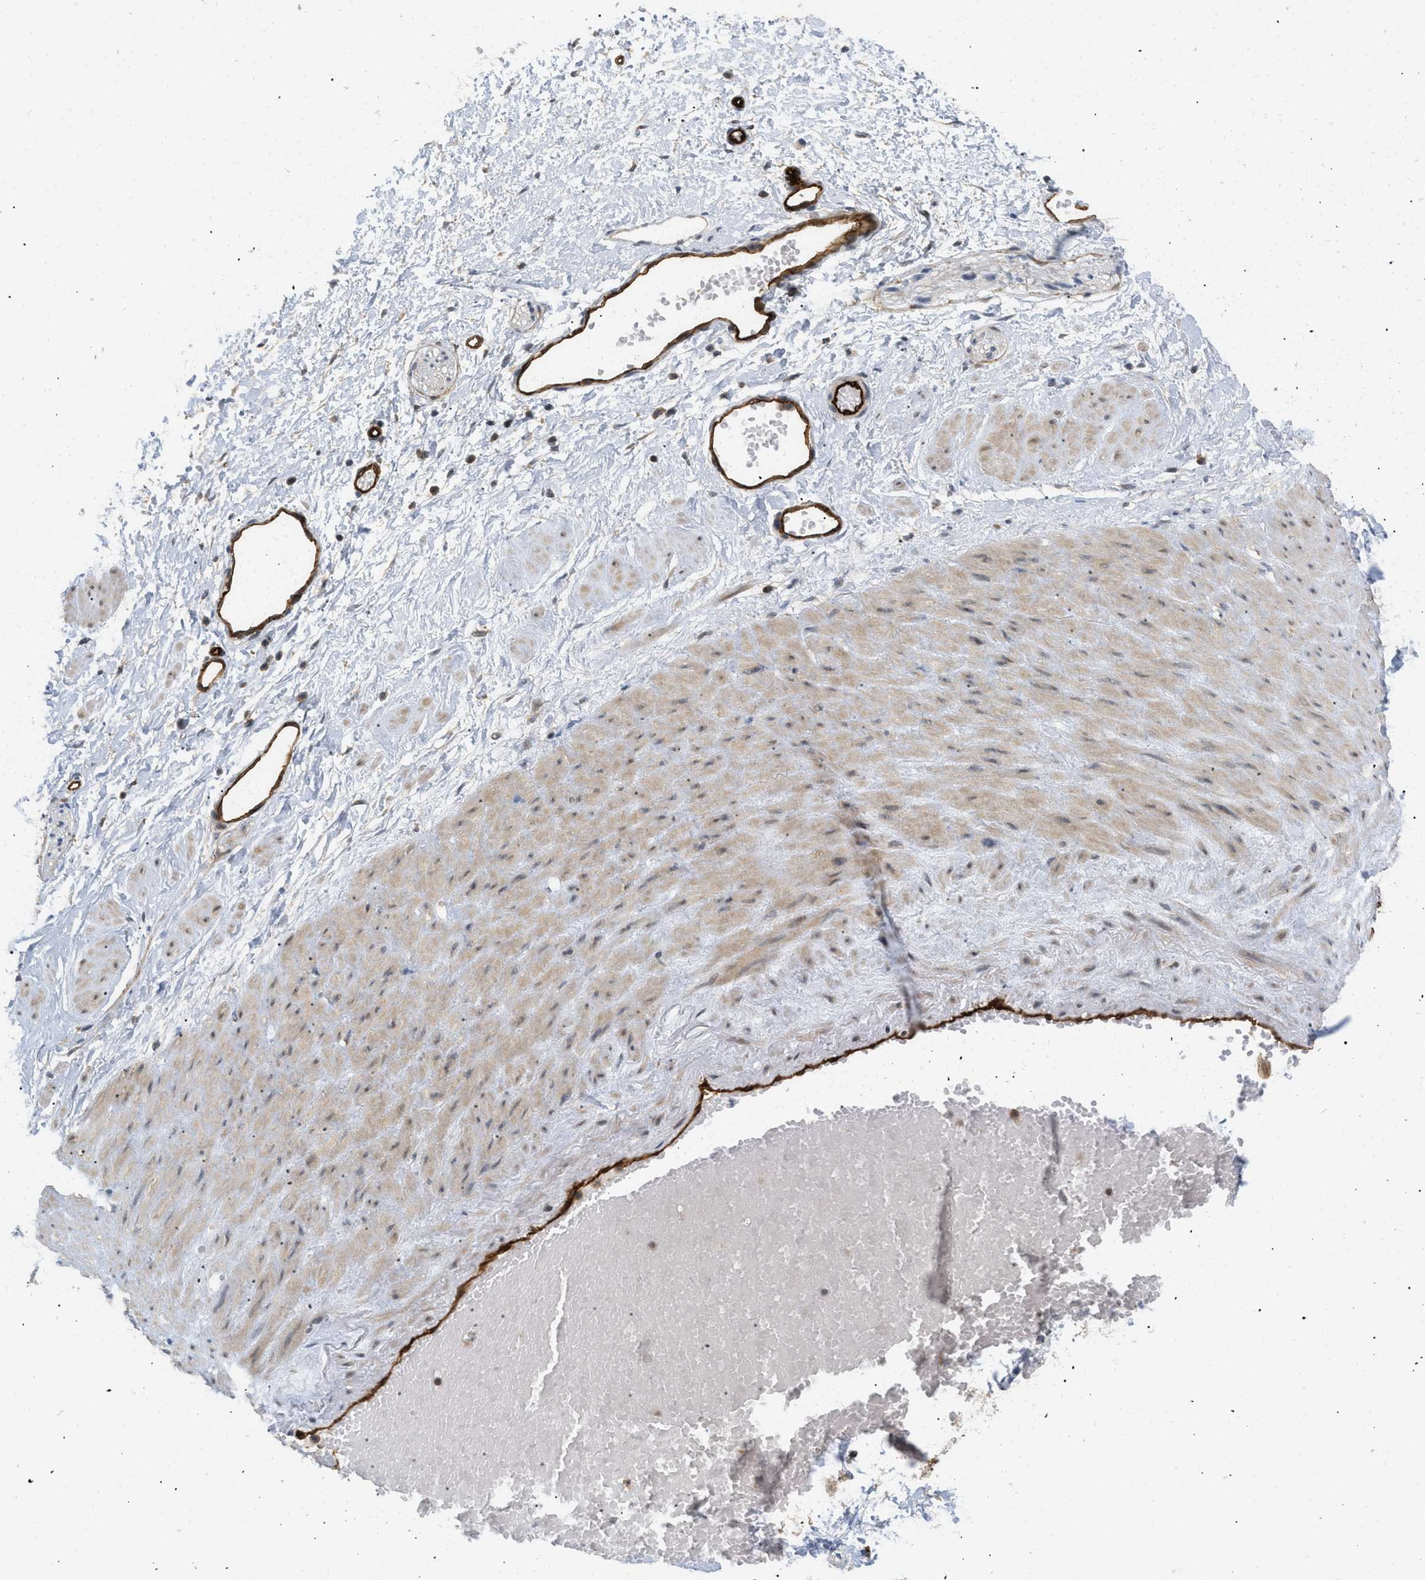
{"staining": {"intensity": "moderate", "quantity": ">75%", "location": "cytoplasmic/membranous"}, "tissue": "adipose tissue", "cell_type": "Adipocytes", "image_type": "normal", "snomed": [{"axis": "morphology", "description": "Normal tissue, NOS"}, {"axis": "topography", "description": "Soft tissue"}, {"axis": "topography", "description": "Vascular tissue"}], "caption": "Adipocytes exhibit medium levels of moderate cytoplasmic/membranous positivity in about >75% of cells in unremarkable human adipose tissue.", "gene": "PALMD", "patient": {"sex": "female", "age": 35}}